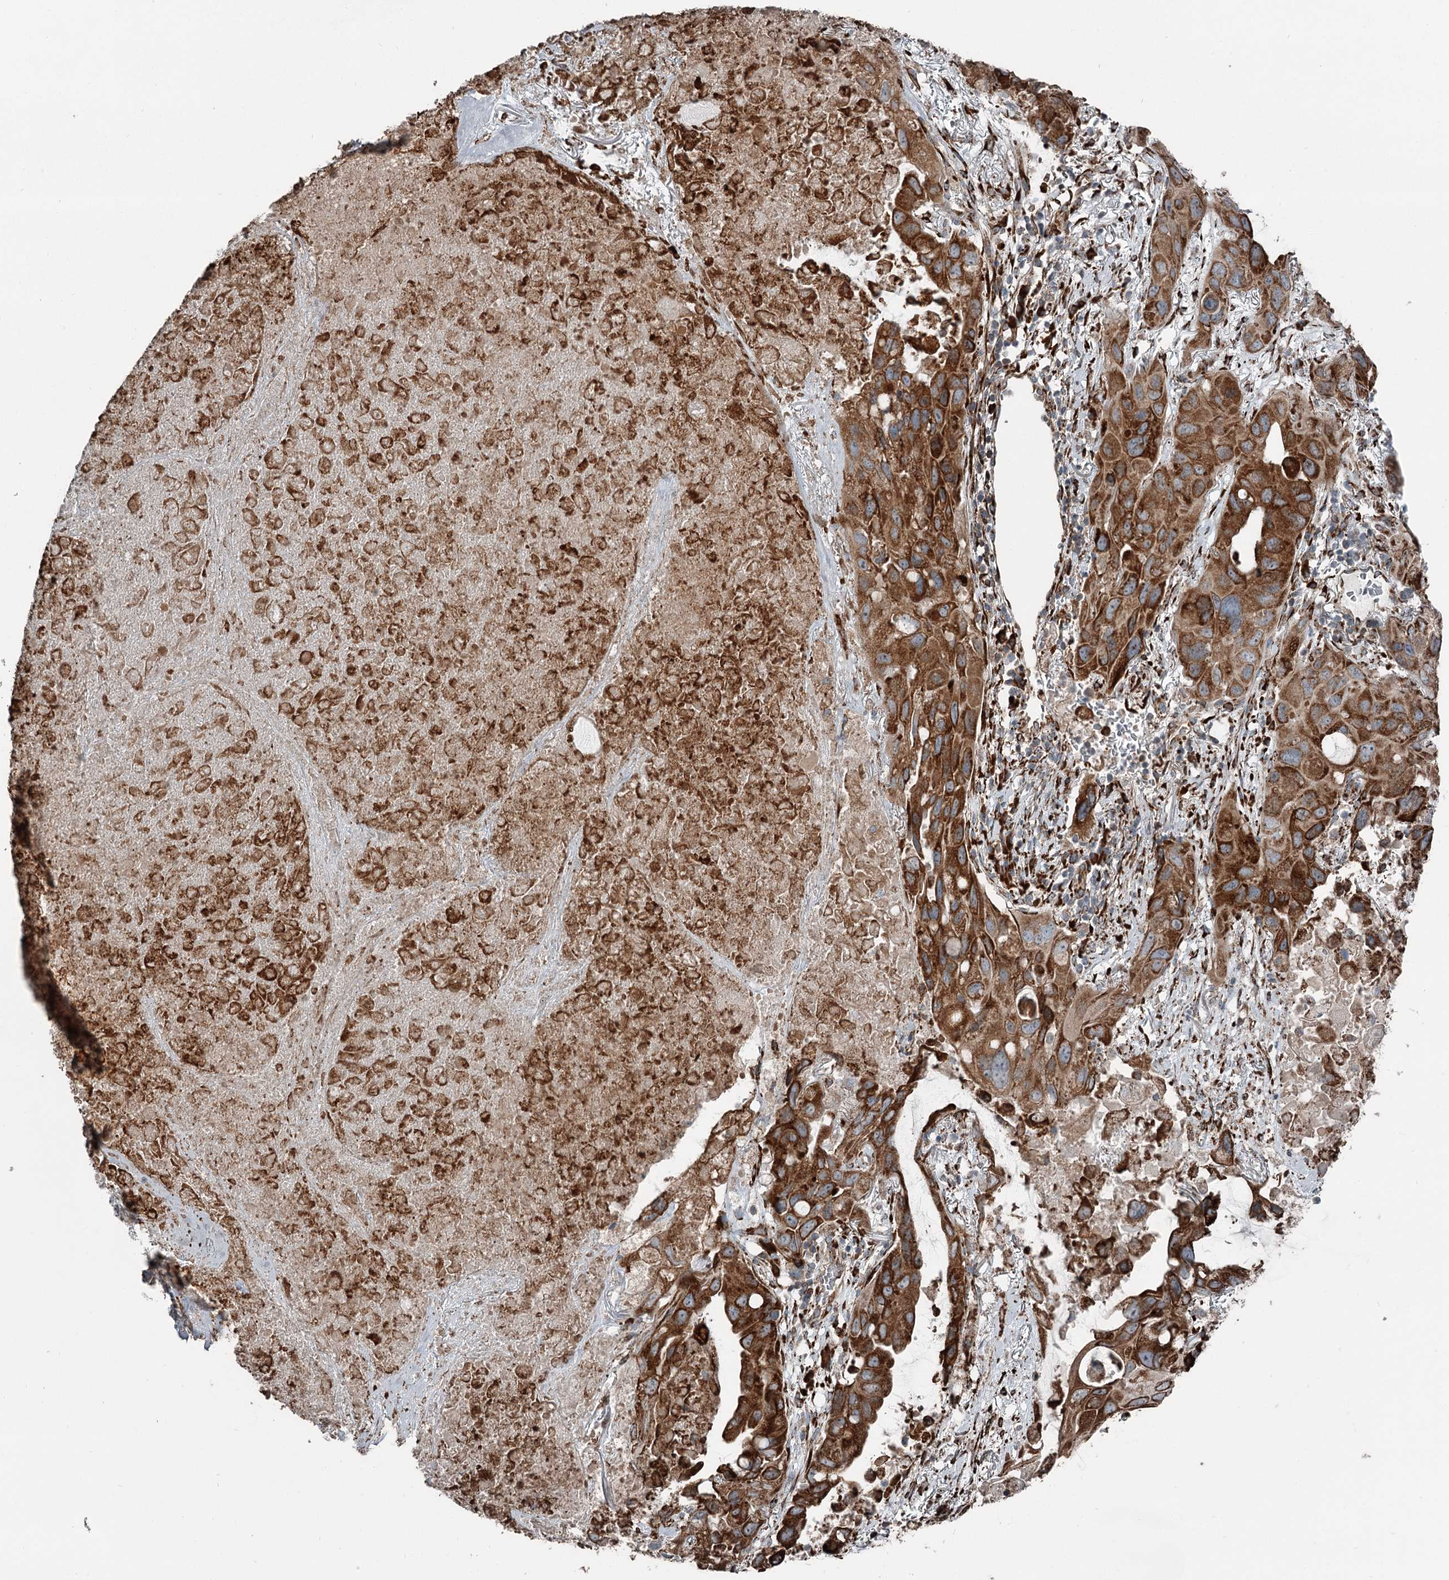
{"staining": {"intensity": "strong", "quantity": ">75%", "location": "cytoplasmic/membranous"}, "tissue": "lung cancer", "cell_type": "Tumor cells", "image_type": "cancer", "snomed": [{"axis": "morphology", "description": "Squamous cell carcinoma, NOS"}, {"axis": "topography", "description": "Lung"}], "caption": "An IHC micrograph of neoplastic tissue is shown. Protein staining in brown highlights strong cytoplasmic/membranous positivity in squamous cell carcinoma (lung) within tumor cells. Nuclei are stained in blue.", "gene": "RASSF8", "patient": {"sex": "female", "age": 73}}